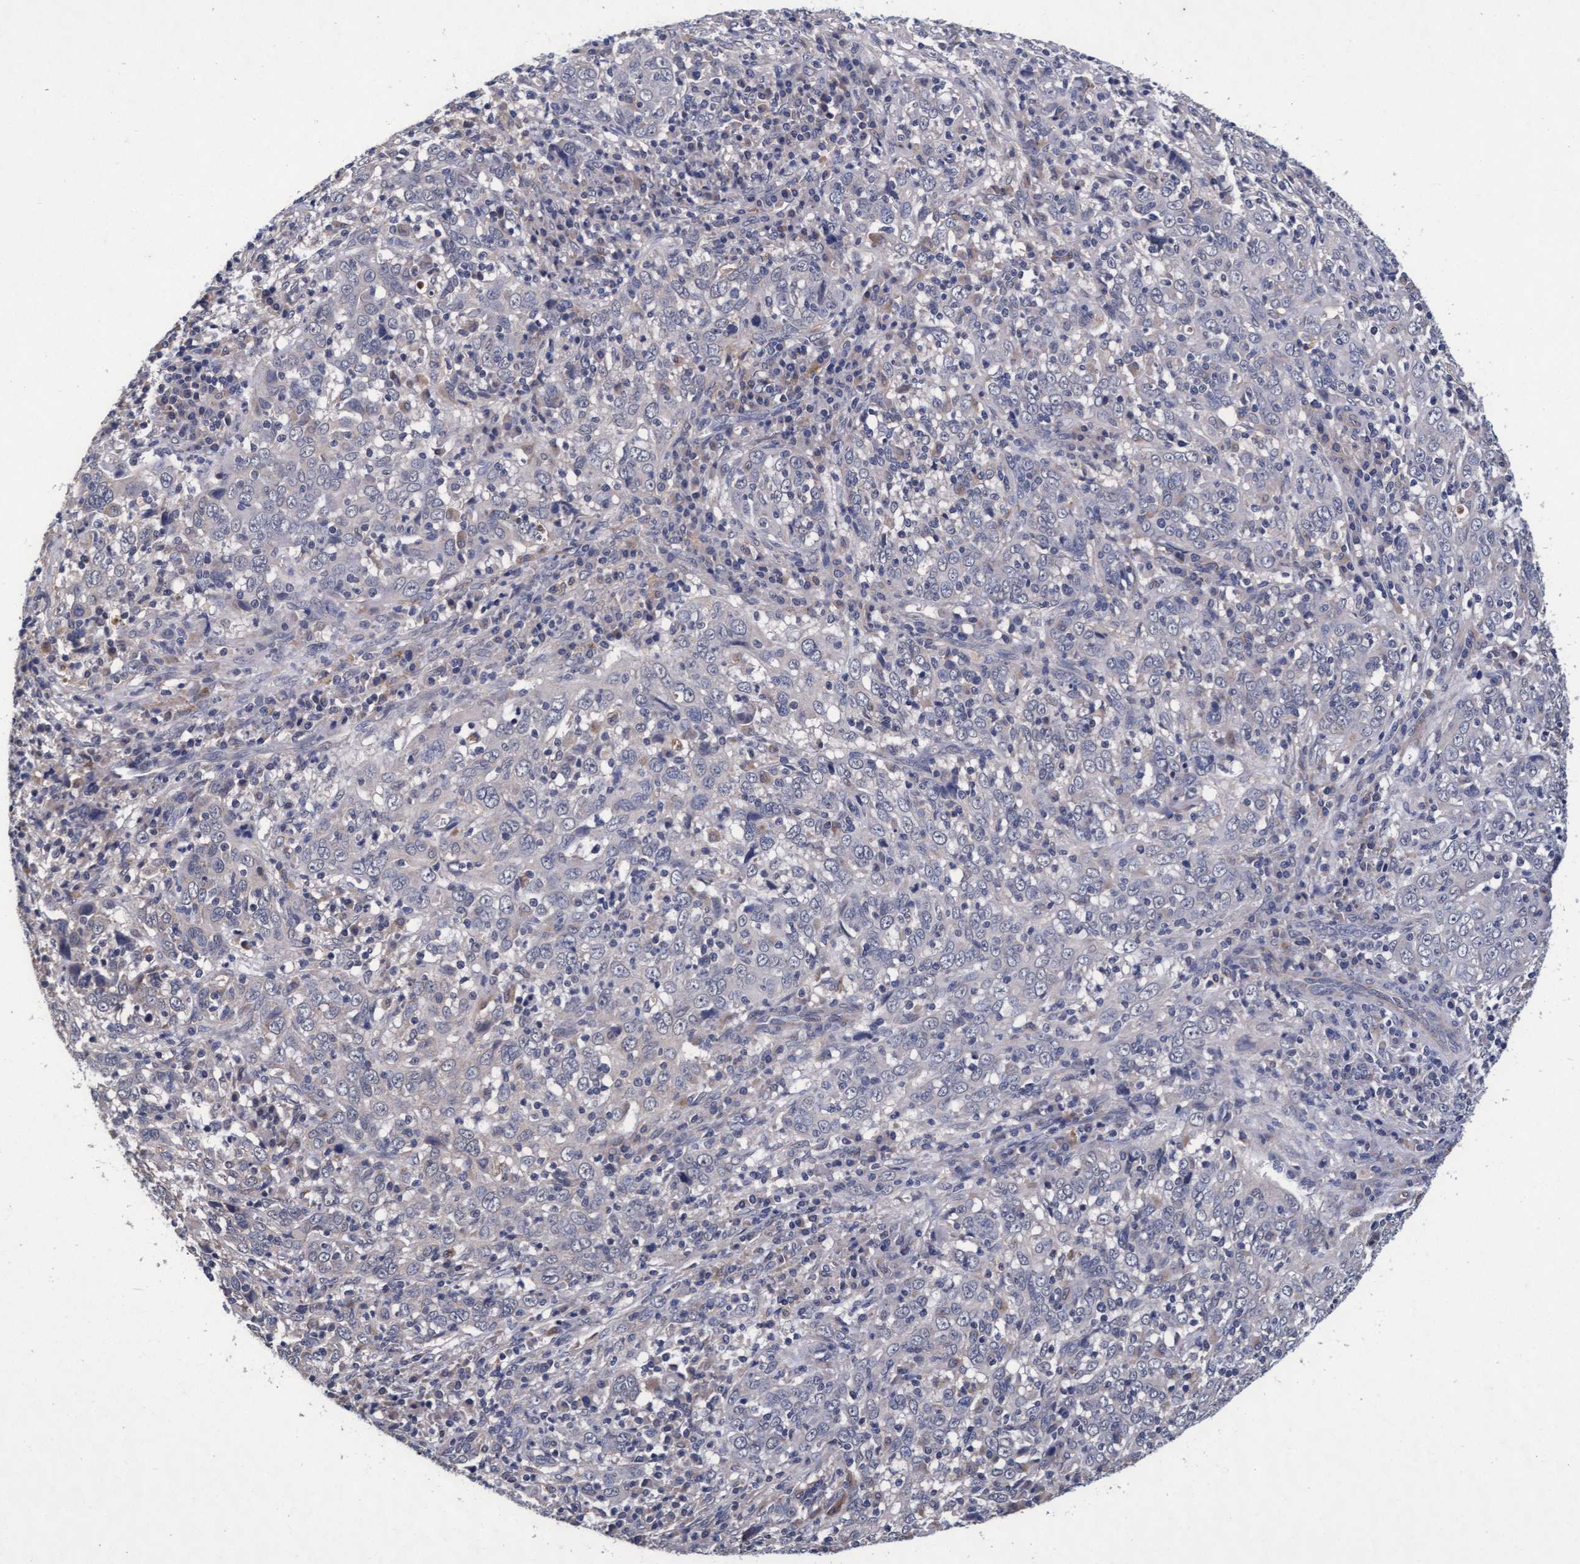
{"staining": {"intensity": "negative", "quantity": "none", "location": "none"}, "tissue": "cervical cancer", "cell_type": "Tumor cells", "image_type": "cancer", "snomed": [{"axis": "morphology", "description": "Squamous cell carcinoma, NOS"}, {"axis": "topography", "description": "Cervix"}], "caption": "Immunohistochemical staining of cervical squamous cell carcinoma shows no significant positivity in tumor cells. The staining is performed using DAB (3,3'-diaminobenzidine) brown chromogen with nuclei counter-stained in using hematoxylin.", "gene": "CPQ", "patient": {"sex": "female", "age": 46}}